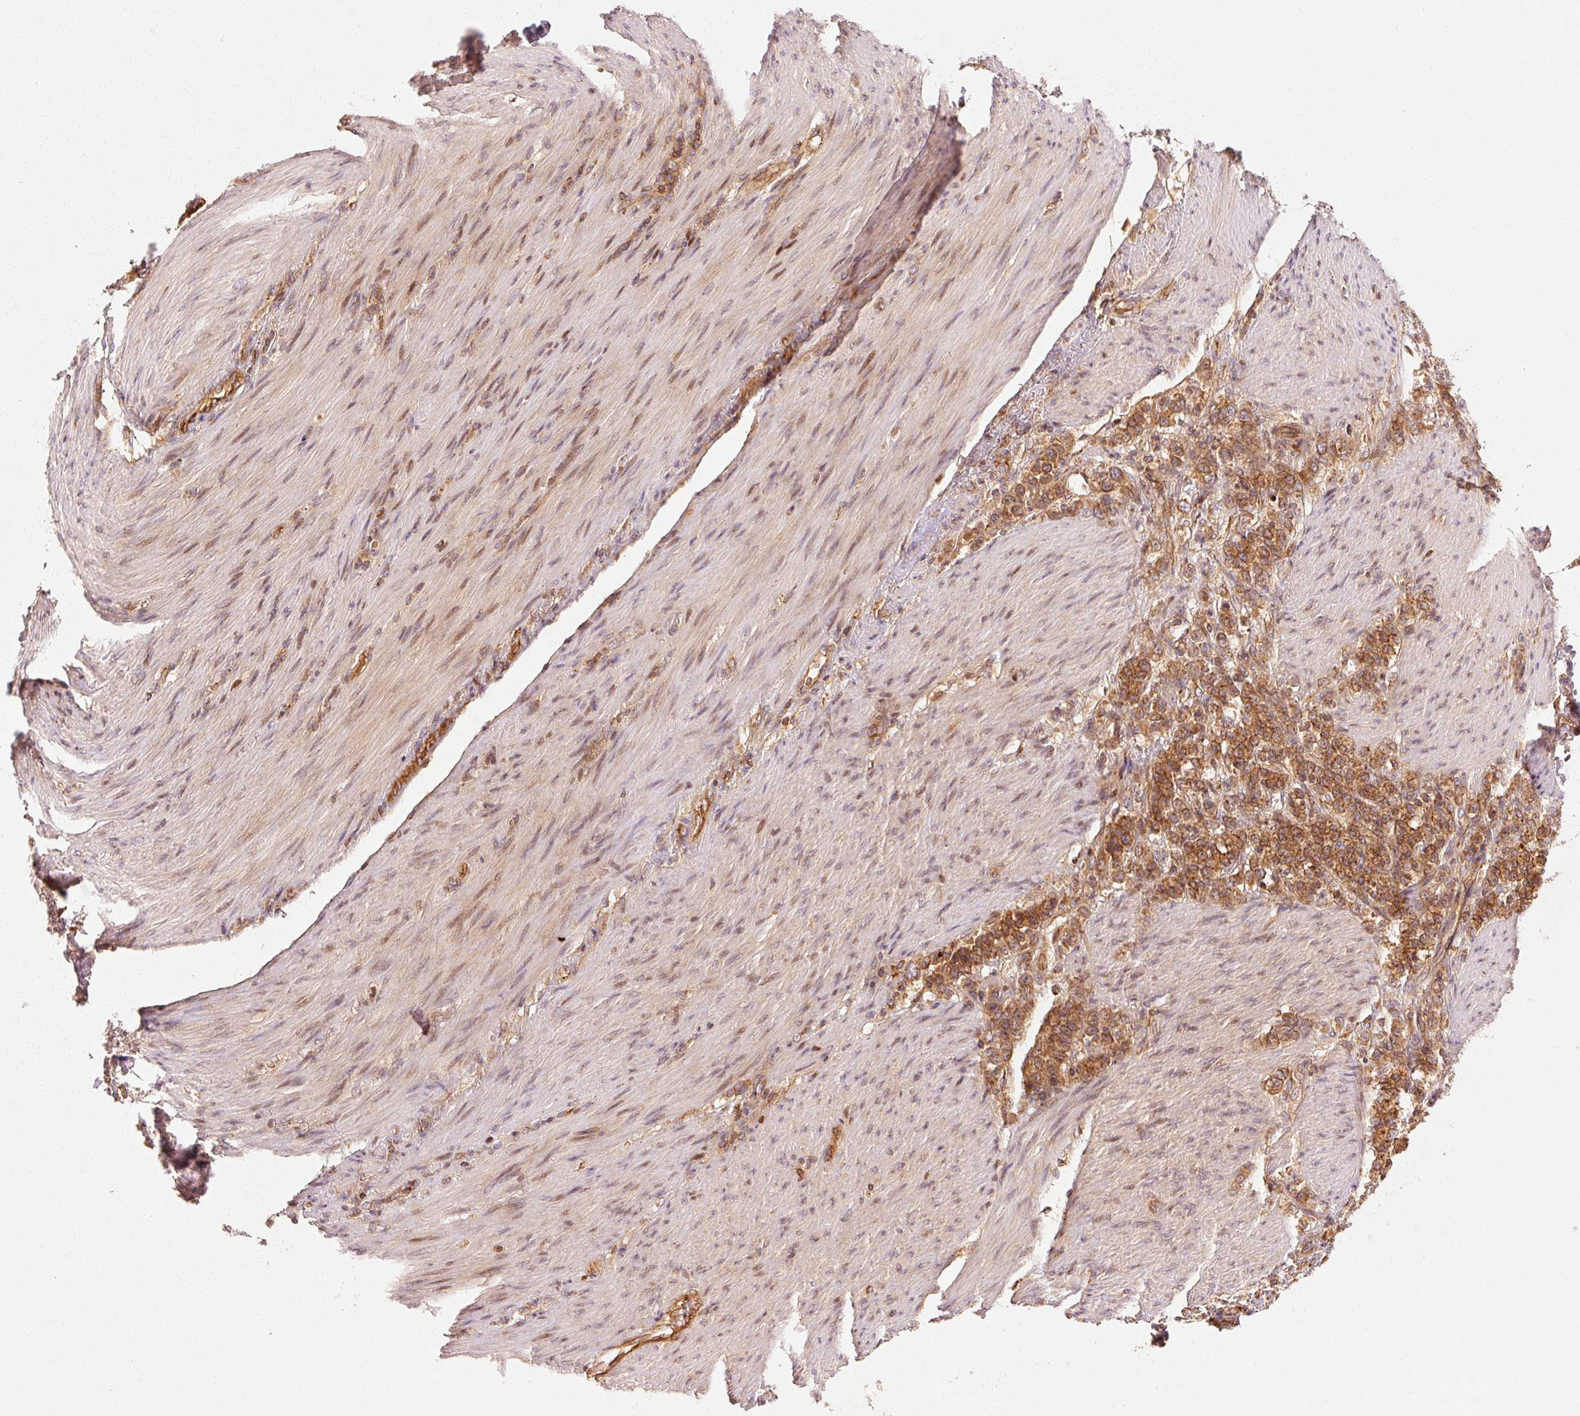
{"staining": {"intensity": "moderate", "quantity": ">75%", "location": "cytoplasmic/membranous"}, "tissue": "stomach cancer", "cell_type": "Tumor cells", "image_type": "cancer", "snomed": [{"axis": "morphology", "description": "Adenocarcinoma, NOS"}, {"axis": "topography", "description": "Stomach"}], "caption": "This photomicrograph displays IHC staining of human adenocarcinoma (stomach), with medium moderate cytoplasmic/membranous expression in approximately >75% of tumor cells.", "gene": "CTNNA1", "patient": {"sex": "female", "age": 79}}